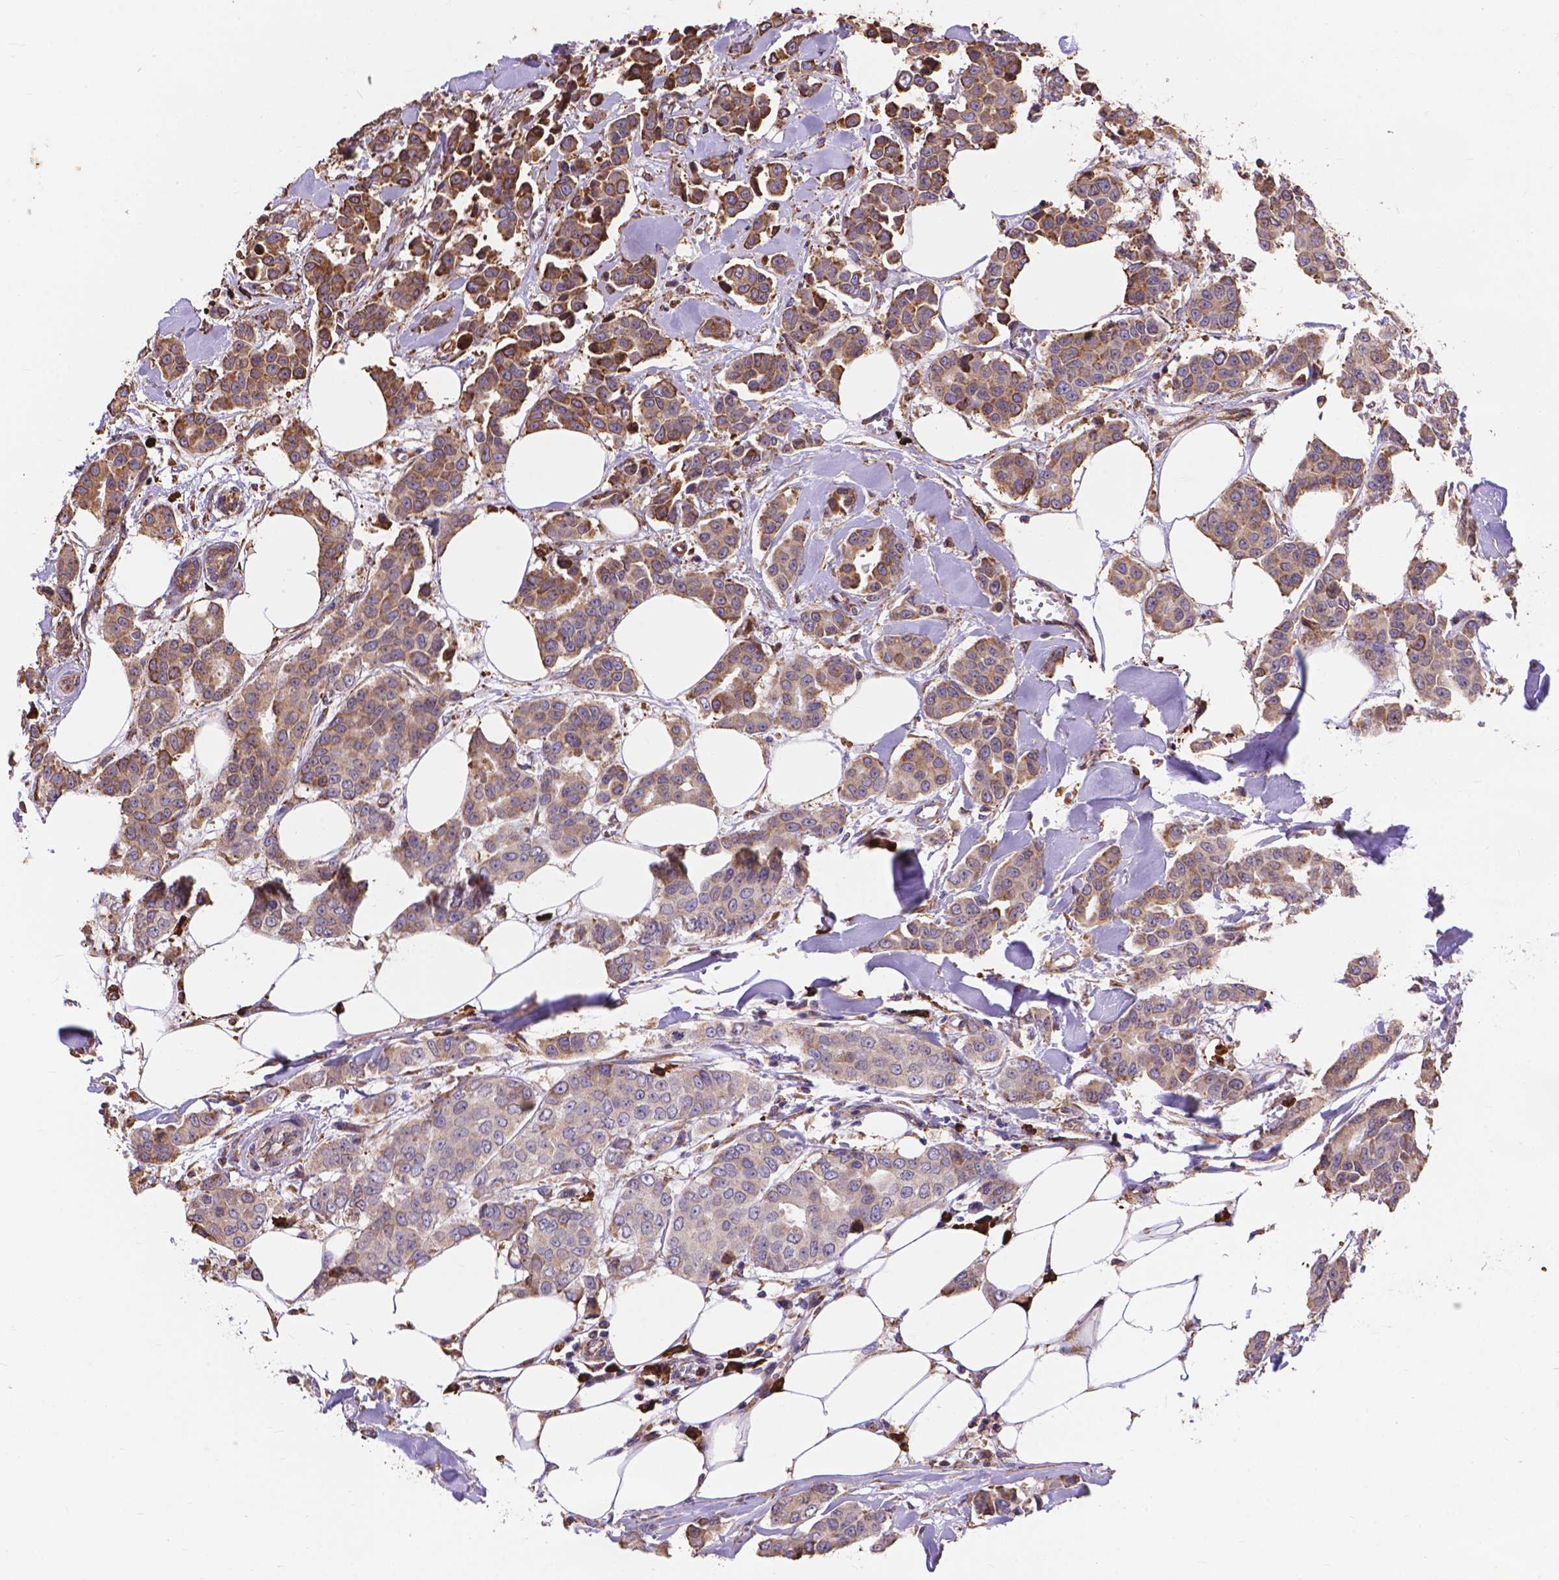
{"staining": {"intensity": "moderate", "quantity": "25%-75%", "location": "cytoplasmic/membranous"}, "tissue": "breast cancer", "cell_type": "Tumor cells", "image_type": "cancer", "snomed": [{"axis": "morphology", "description": "Duct carcinoma"}, {"axis": "topography", "description": "Breast"}], "caption": "Breast cancer (invasive ductal carcinoma) was stained to show a protein in brown. There is medium levels of moderate cytoplasmic/membranous staining in approximately 25%-75% of tumor cells.", "gene": "IPO11", "patient": {"sex": "female", "age": 94}}